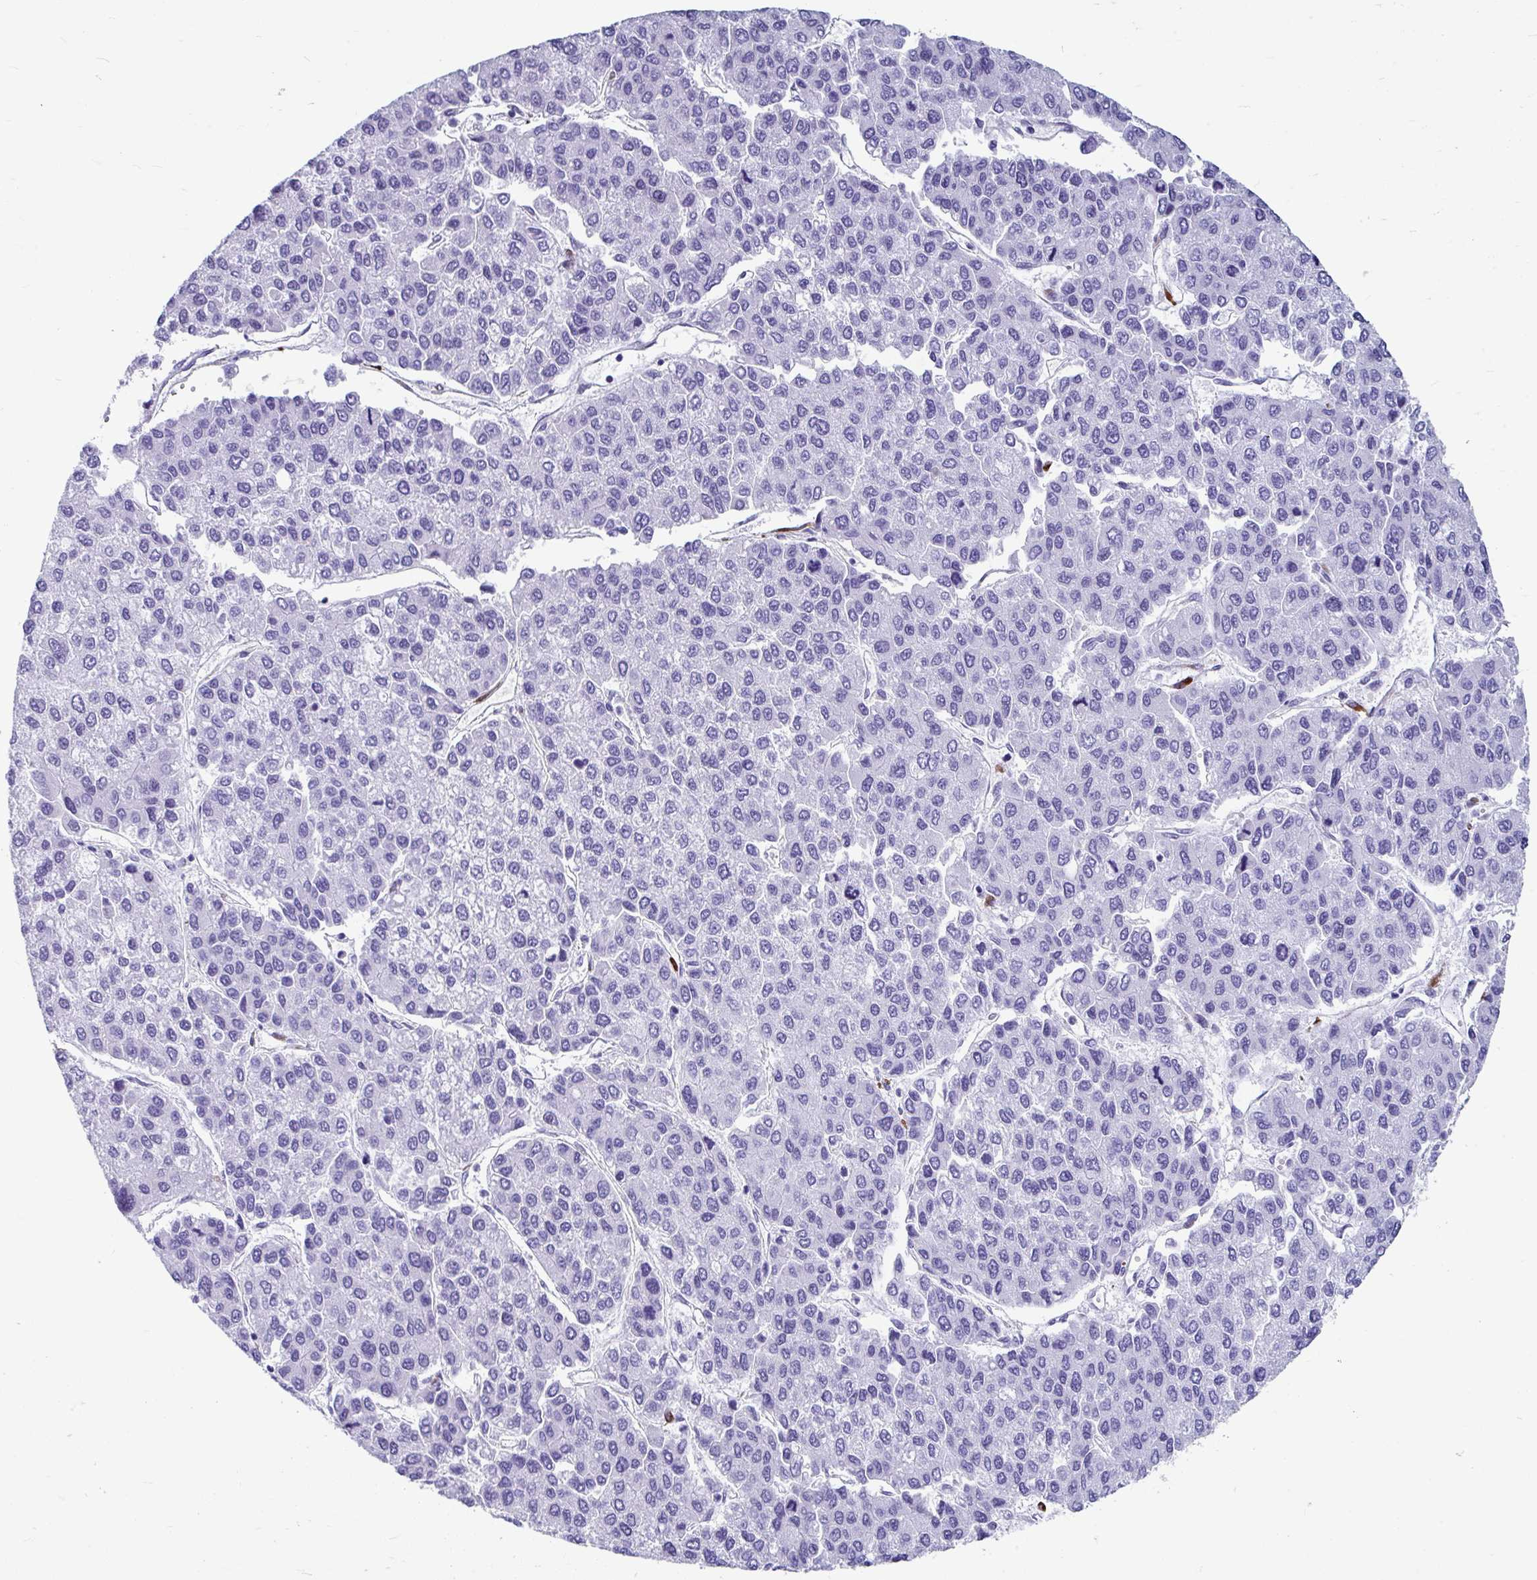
{"staining": {"intensity": "negative", "quantity": "none", "location": "none"}, "tissue": "liver cancer", "cell_type": "Tumor cells", "image_type": "cancer", "snomed": [{"axis": "morphology", "description": "Carcinoma, Hepatocellular, NOS"}, {"axis": "topography", "description": "Liver"}], "caption": "The micrograph reveals no staining of tumor cells in liver cancer. (Brightfield microscopy of DAB (3,3'-diaminobenzidine) immunohistochemistry at high magnification).", "gene": "GRXCR2", "patient": {"sex": "female", "age": 66}}